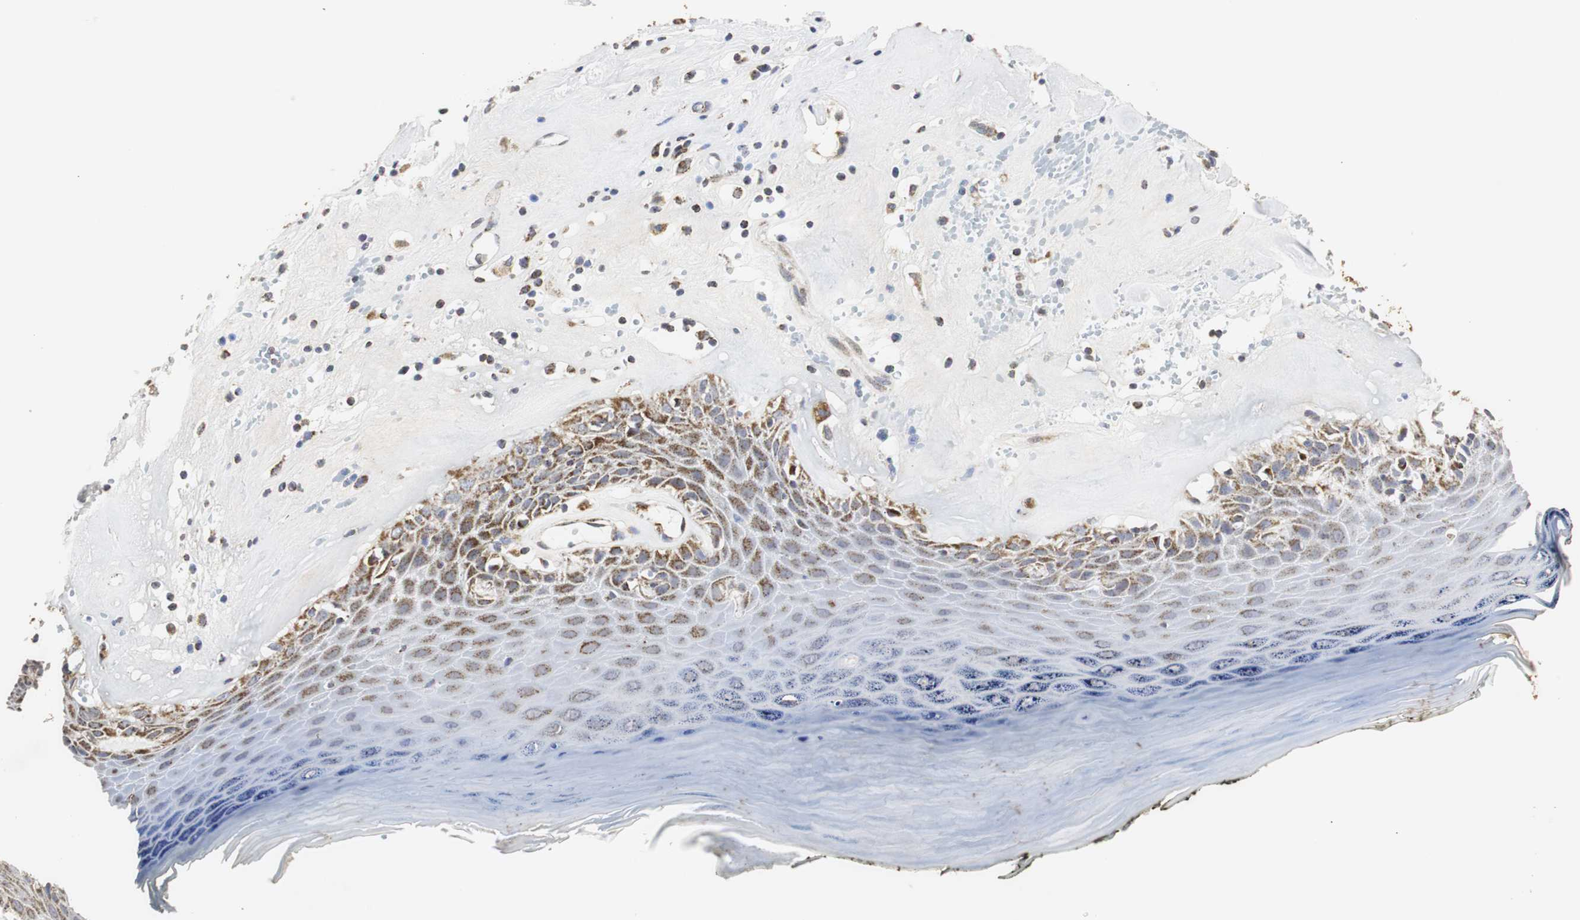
{"staining": {"intensity": "strong", "quantity": "25%-75%", "location": "cytoplasmic/membranous"}, "tissue": "skin", "cell_type": "Epidermal cells", "image_type": "normal", "snomed": [{"axis": "morphology", "description": "Normal tissue, NOS"}, {"axis": "morphology", "description": "Inflammation, NOS"}, {"axis": "topography", "description": "Vulva"}], "caption": "A brown stain shows strong cytoplasmic/membranous staining of a protein in epidermal cells of normal skin.", "gene": "HSD17B10", "patient": {"sex": "female", "age": 84}}